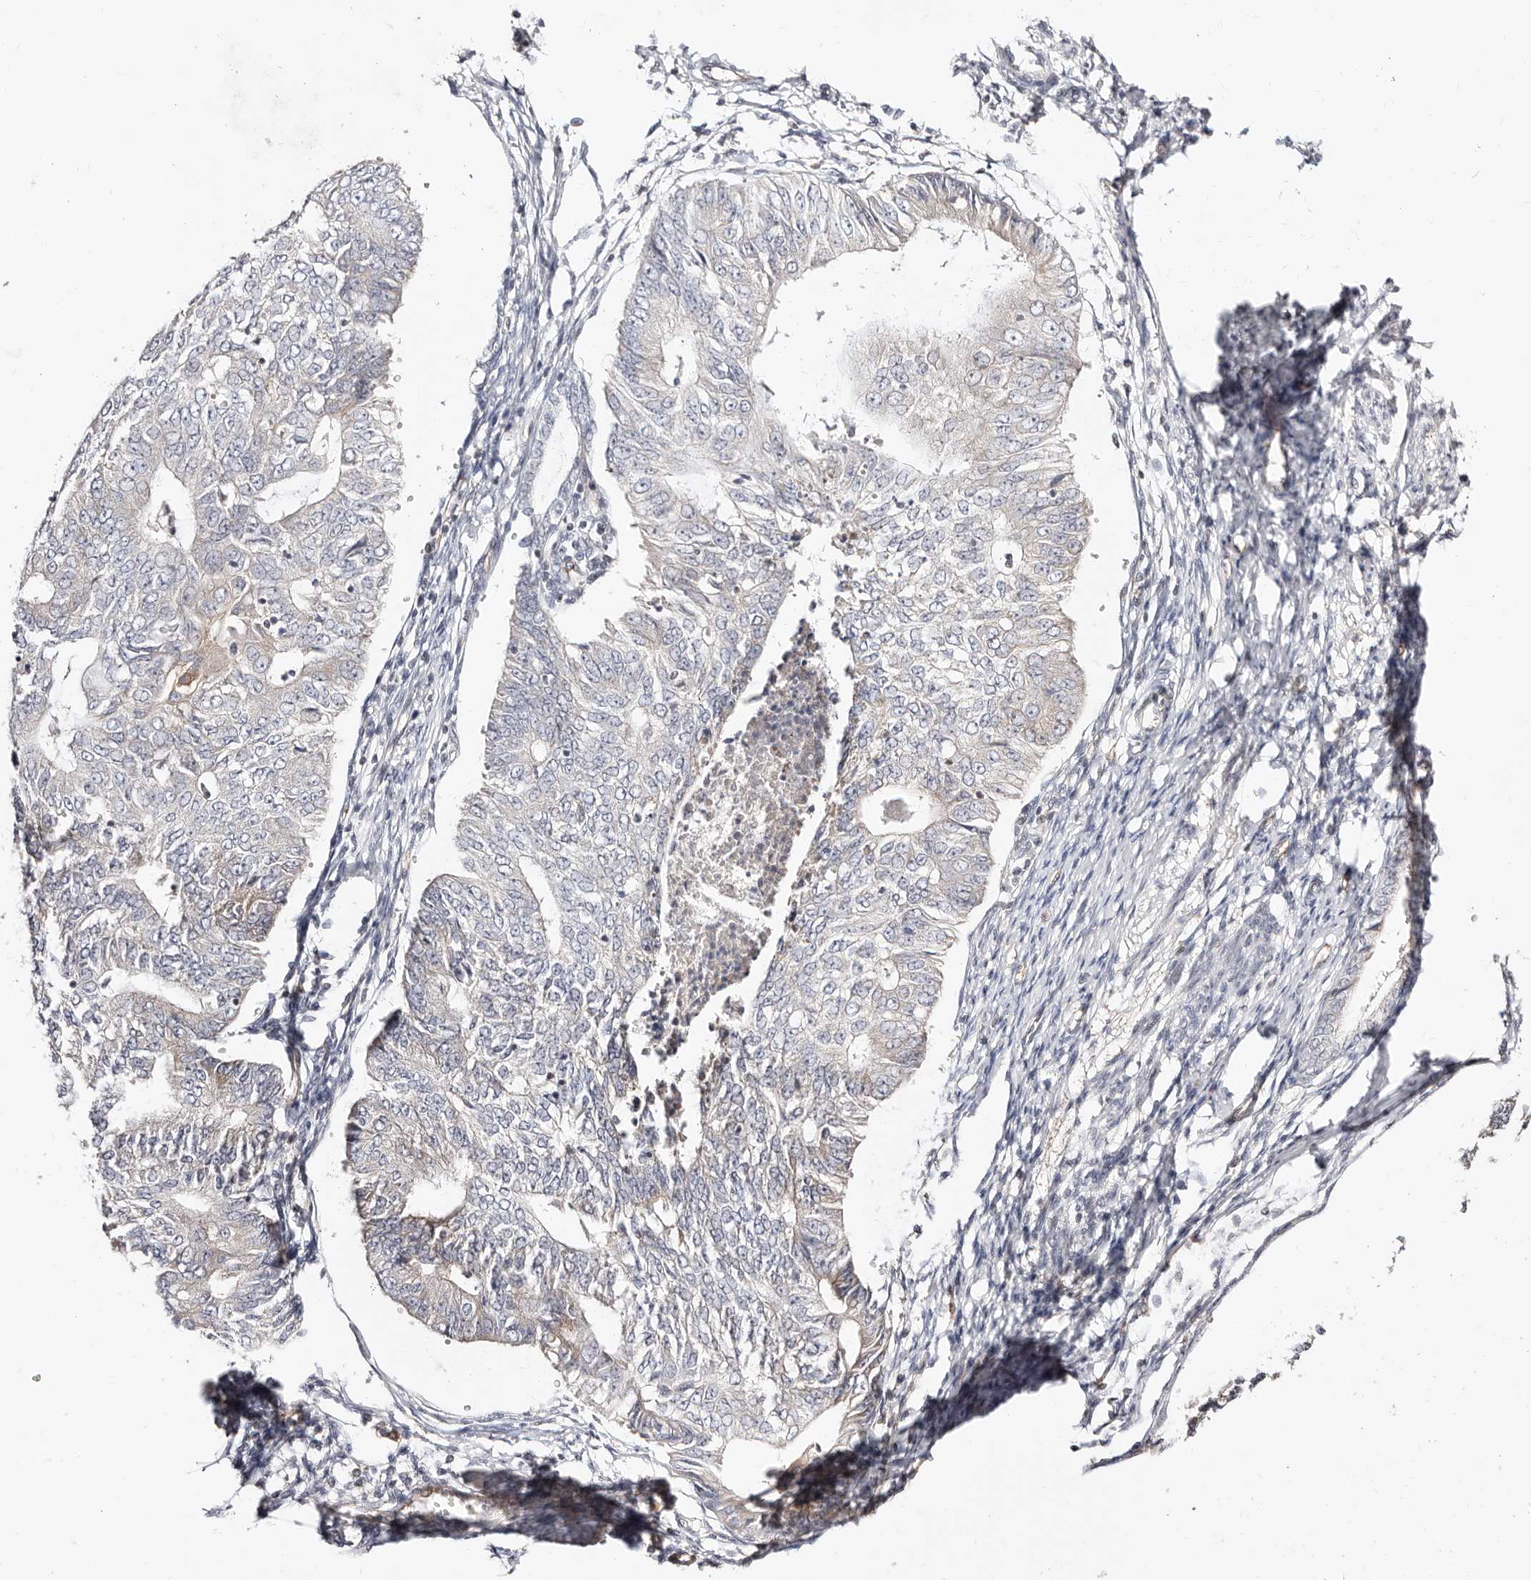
{"staining": {"intensity": "negative", "quantity": "none", "location": "none"}, "tissue": "endometrial cancer", "cell_type": "Tumor cells", "image_type": "cancer", "snomed": [{"axis": "morphology", "description": "Adenocarcinoma, NOS"}, {"axis": "topography", "description": "Endometrium"}], "caption": "This is an immunohistochemistry (IHC) micrograph of human endometrial cancer (adenocarcinoma). There is no staining in tumor cells.", "gene": "STAT5A", "patient": {"sex": "female", "age": 32}}